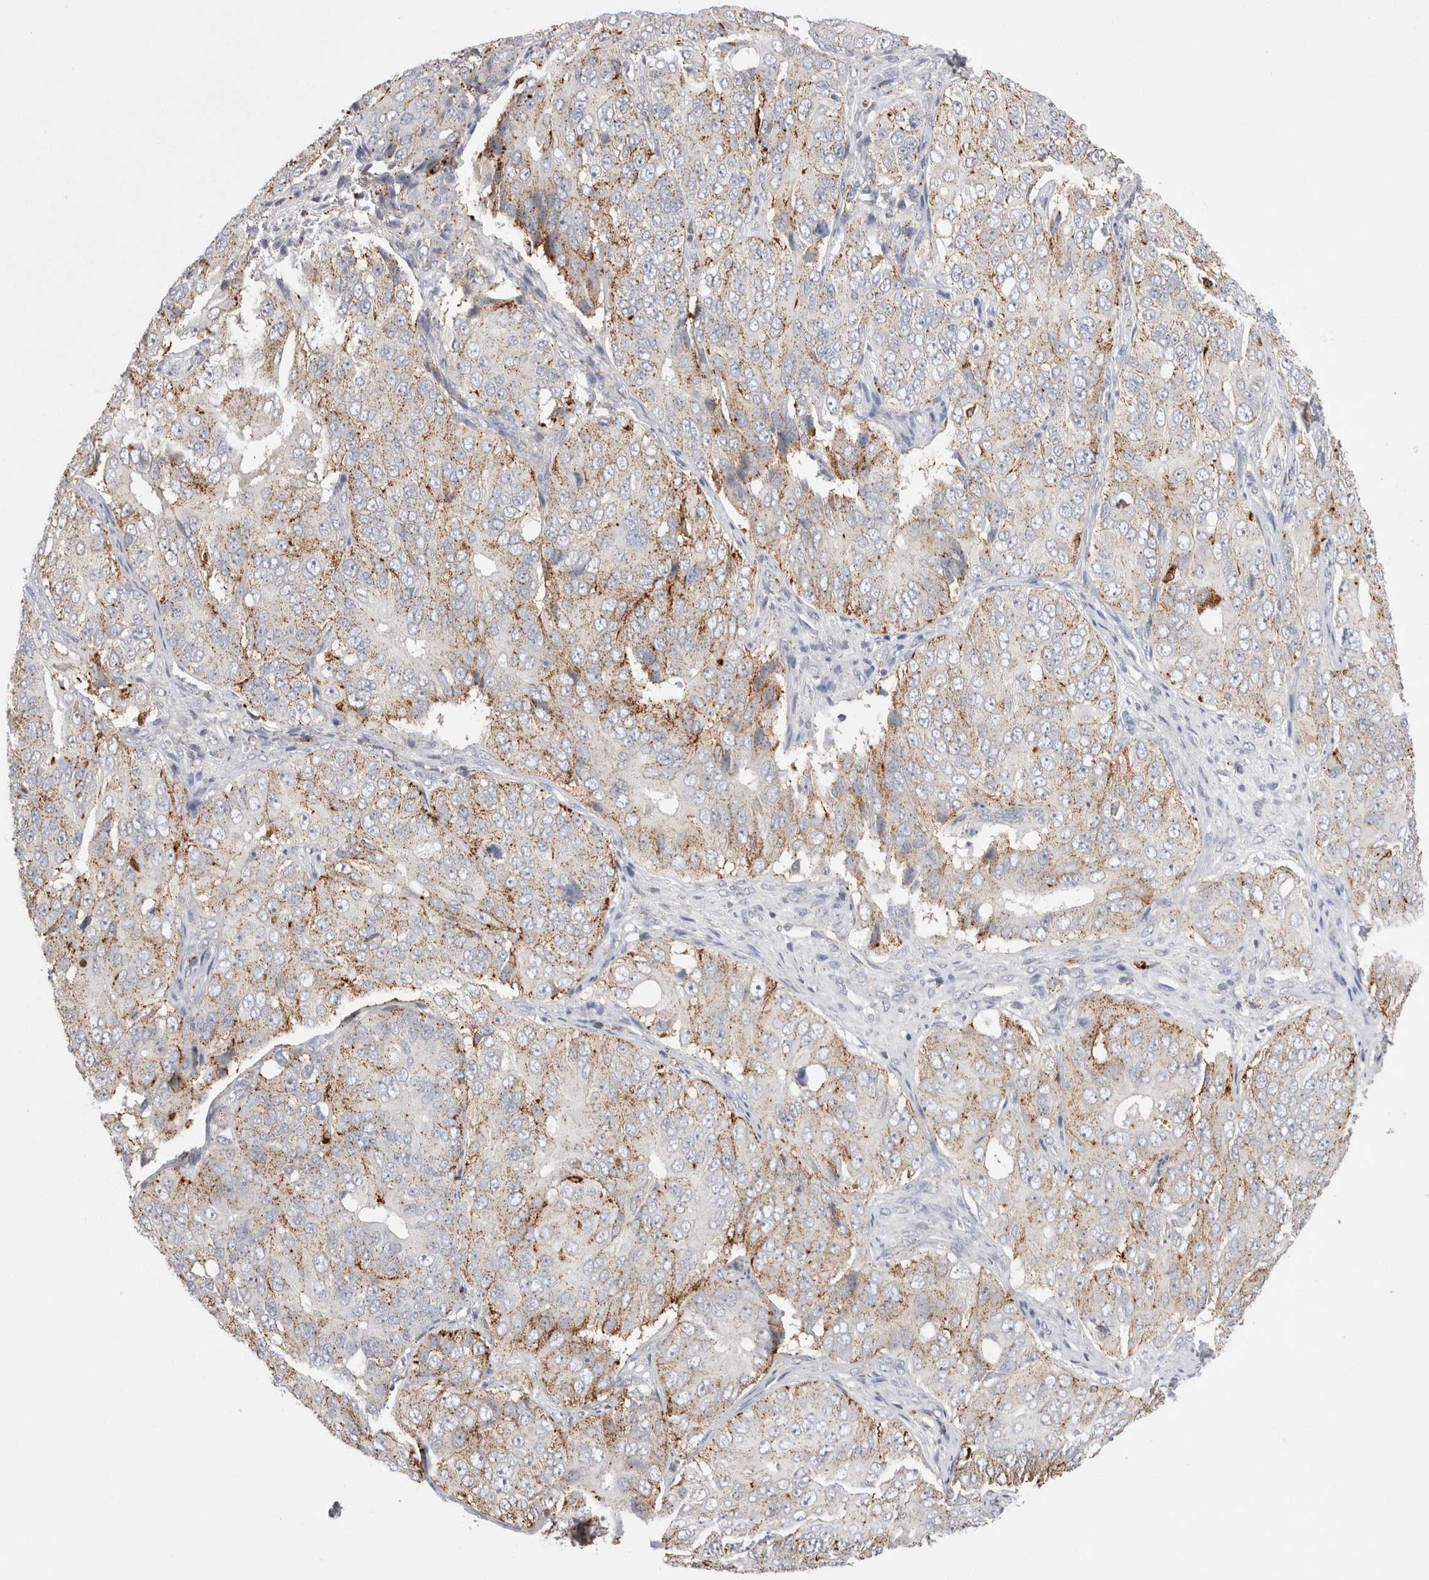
{"staining": {"intensity": "weak", "quantity": "25%-75%", "location": "cytoplasmic/membranous"}, "tissue": "ovarian cancer", "cell_type": "Tumor cells", "image_type": "cancer", "snomed": [{"axis": "morphology", "description": "Carcinoma, endometroid"}, {"axis": "topography", "description": "Ovary"}], "caption": "Protein analysis of ovarian cancer tissue shows weak cytoplasmic/membranous expression in approximately 25%-75% of tumor cells.", "gene": "EPDR1", "patient": {"sex": "female", "age": 51}}